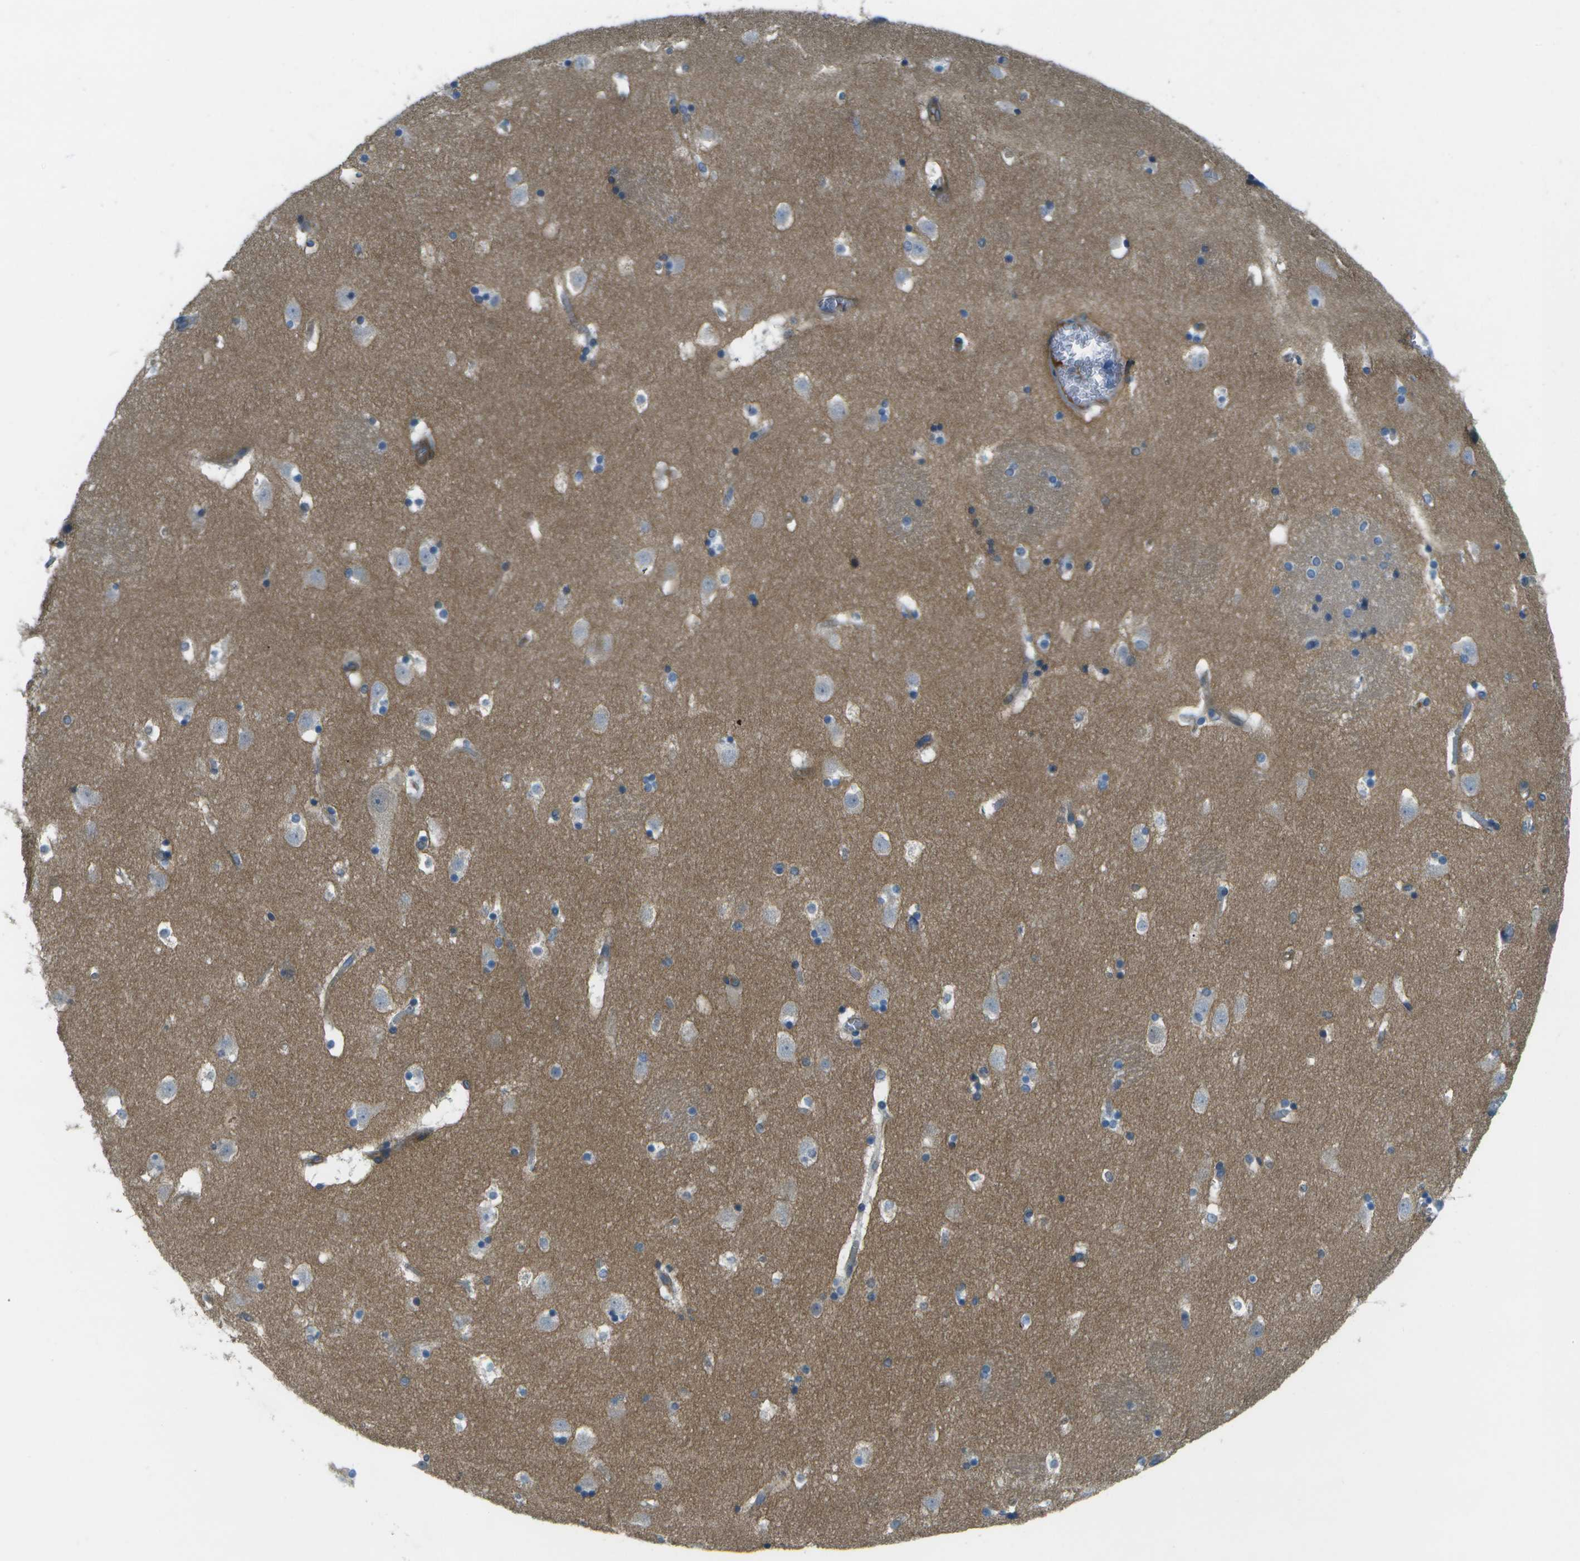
{"staining": {"intensity": "weak", "quantity": "25%-75%", "location": "cytoplasmic/membranous"}, "tissue": "caudate", "cell_type": "Glial cells", "image_type": "normal", "snomed": [{"axis": "morphology", "description": "Normal tissue, NOS"}, {"axis": "topography", "description": "Lateral ventricle wall"}], "caption": "The histopathology image demonstrates a brown stain indicating the presence of a protein in the cytoplasmic/membranous of glial cells in caudate. (IHC, brightfield microscopy, high magnification).", "gene": "WNK2", "patient": {"sex": "male", "age": 45}}